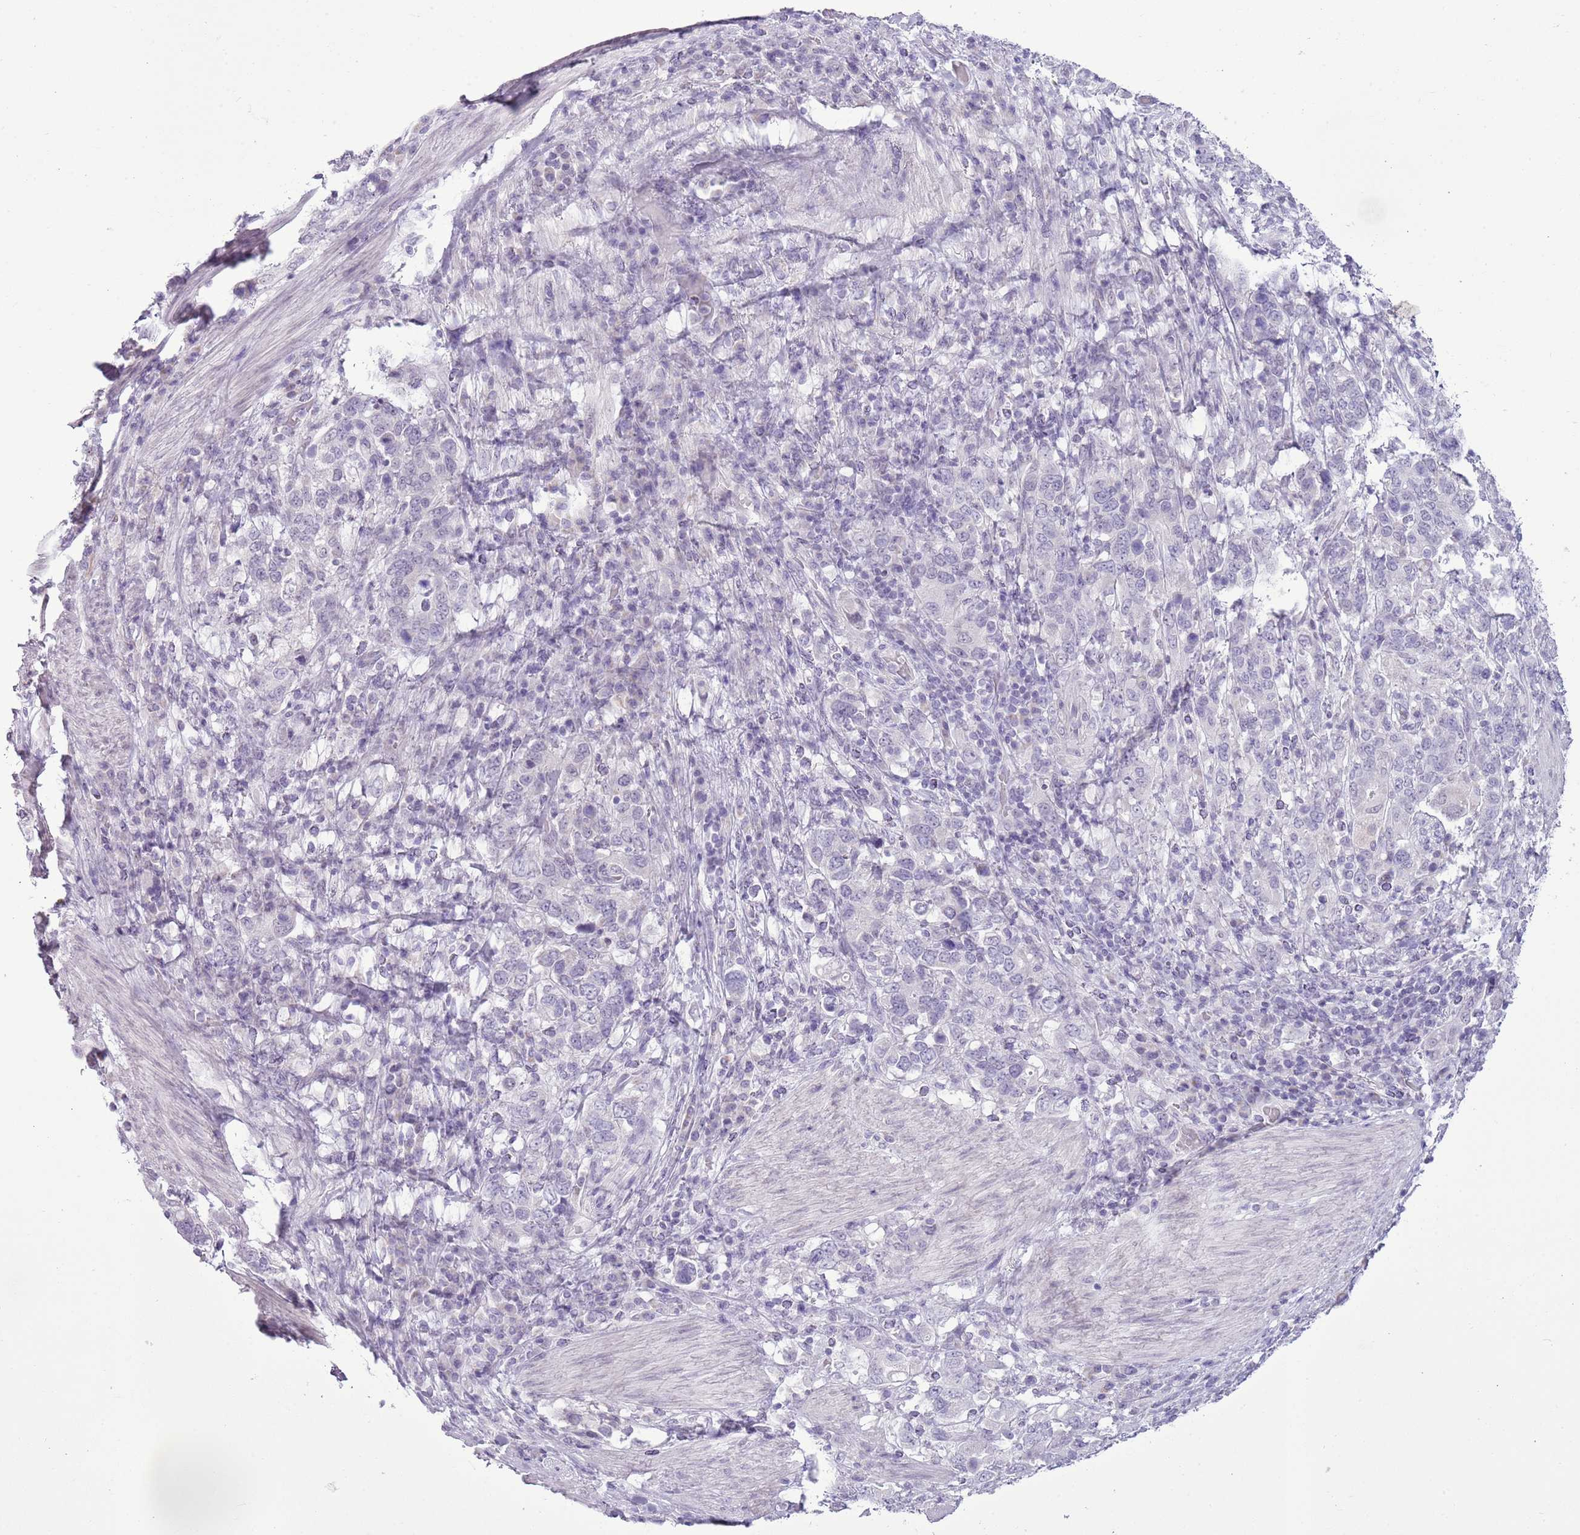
{"staining": {"intensity": "negative", "quantity": "none", "location": "none"}, "tissue": "stomach cancer", "cell_type": "Tumor cells", "image_type": "cancer", "snomed": [{"axis": "morphology", "description": "Adenocarcinoma, NOS"}, {"axis": "topography", "description": "Stomach, upper"}, {"axis": "topography", "description": "Stomach"}], "caption": "Stomach adenocarcinoma was stained to show a protein in brown. There is no significant positivity in tumor cells. The staining was performed using DAB to visualize the protein expression in brown, while the nuclei were stained in blue with hematoxylin (Magnification: 20x).", "gene": "RPL3L", "patient": {"sex": "male", "age": 62}}